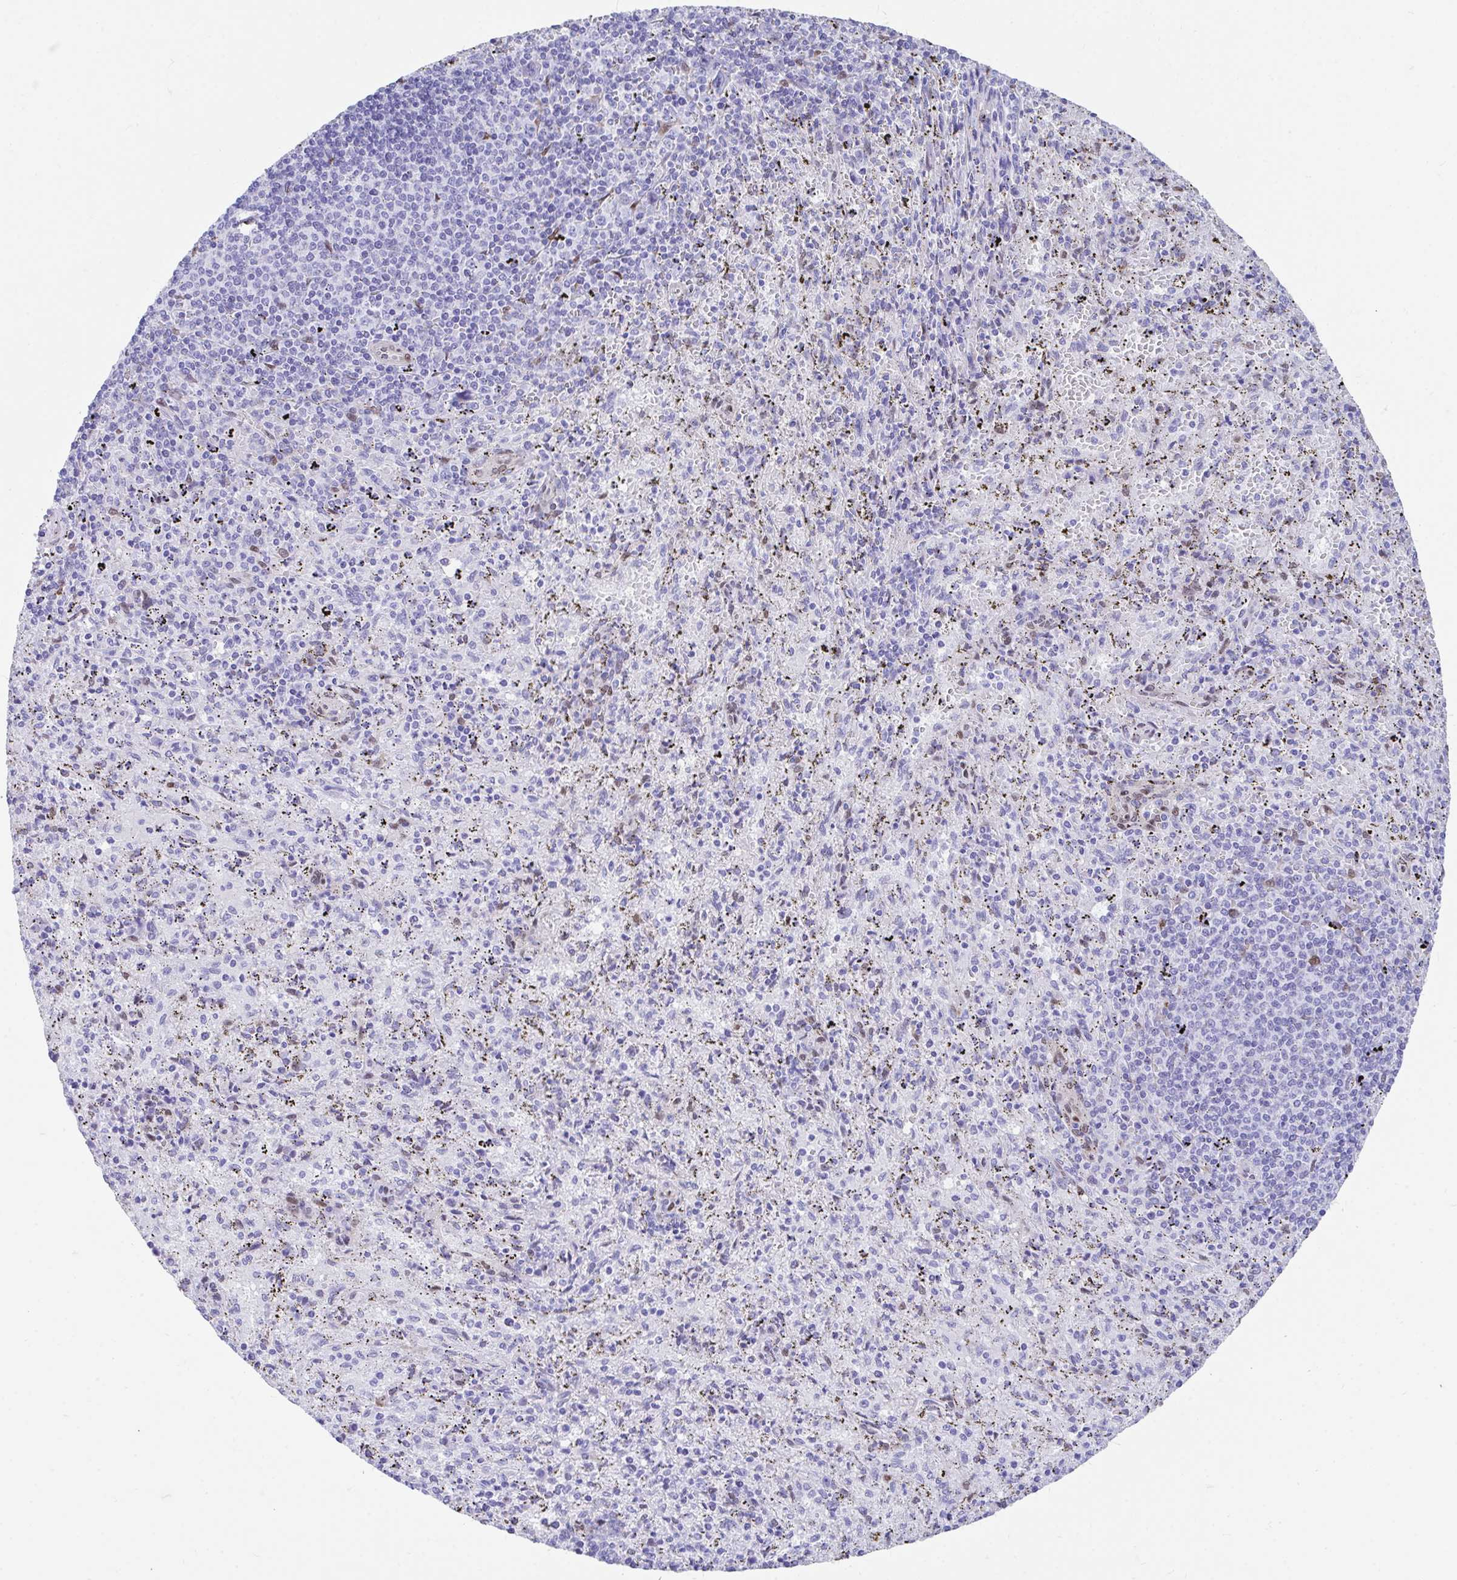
{"staining": {"intensity": "negative", "quantity": "none", "location": "none"}, "tissue": "spleen", "cell_type": "Cells in red pulp", "image_type": "normal", "snomed": [{"axis": "morphology", "description": "Normal tissue, NOS"}, {"axis": "topography", "description": "Spleen"}], "caption": "The immunohistochemistry (IHC) image has no significant expression in cells in red pulp of spleen.", "gene": "RBPMS", "patient": {"sex": "male", "age": 57}}